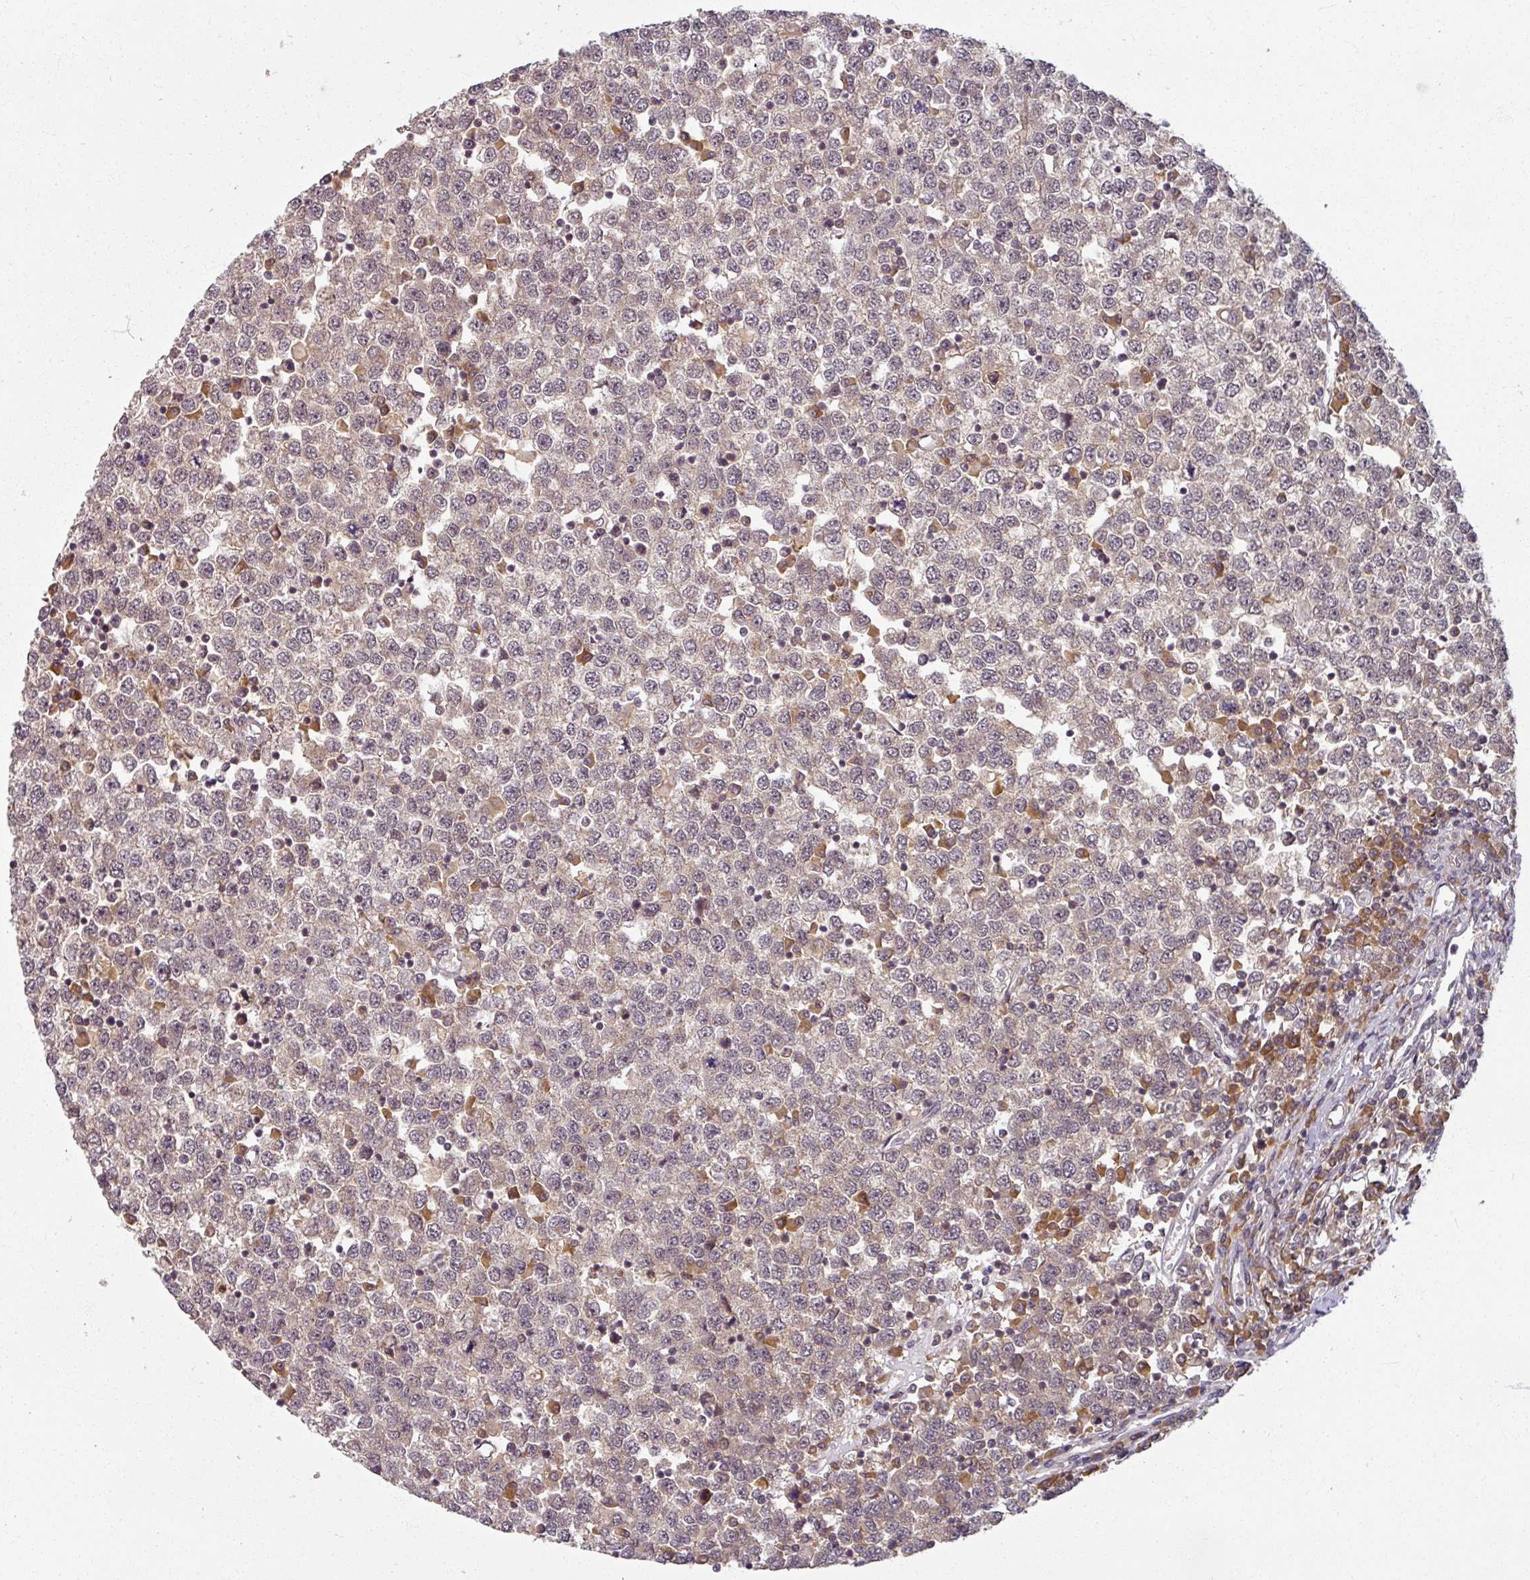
{"staining": {"intensity": "weak", "quantity": "<25%", "location": "cytoplasmic/membranous"}, "tissue": "testis cancer", "cell_type": "Tumor cells", "image_type": "cancer", "snomed": [{"axis": "morphology", "description": "Seminoma, NOS"}, {"axis": "topography", "description": "Testis"}], "caption": "Testis cancer (seminoma) was stained to show a protein in brown. There is no significant positivity in tumor cells.", "gene": "POLR2G", "patient": {"sex": "male", "age": 65}}